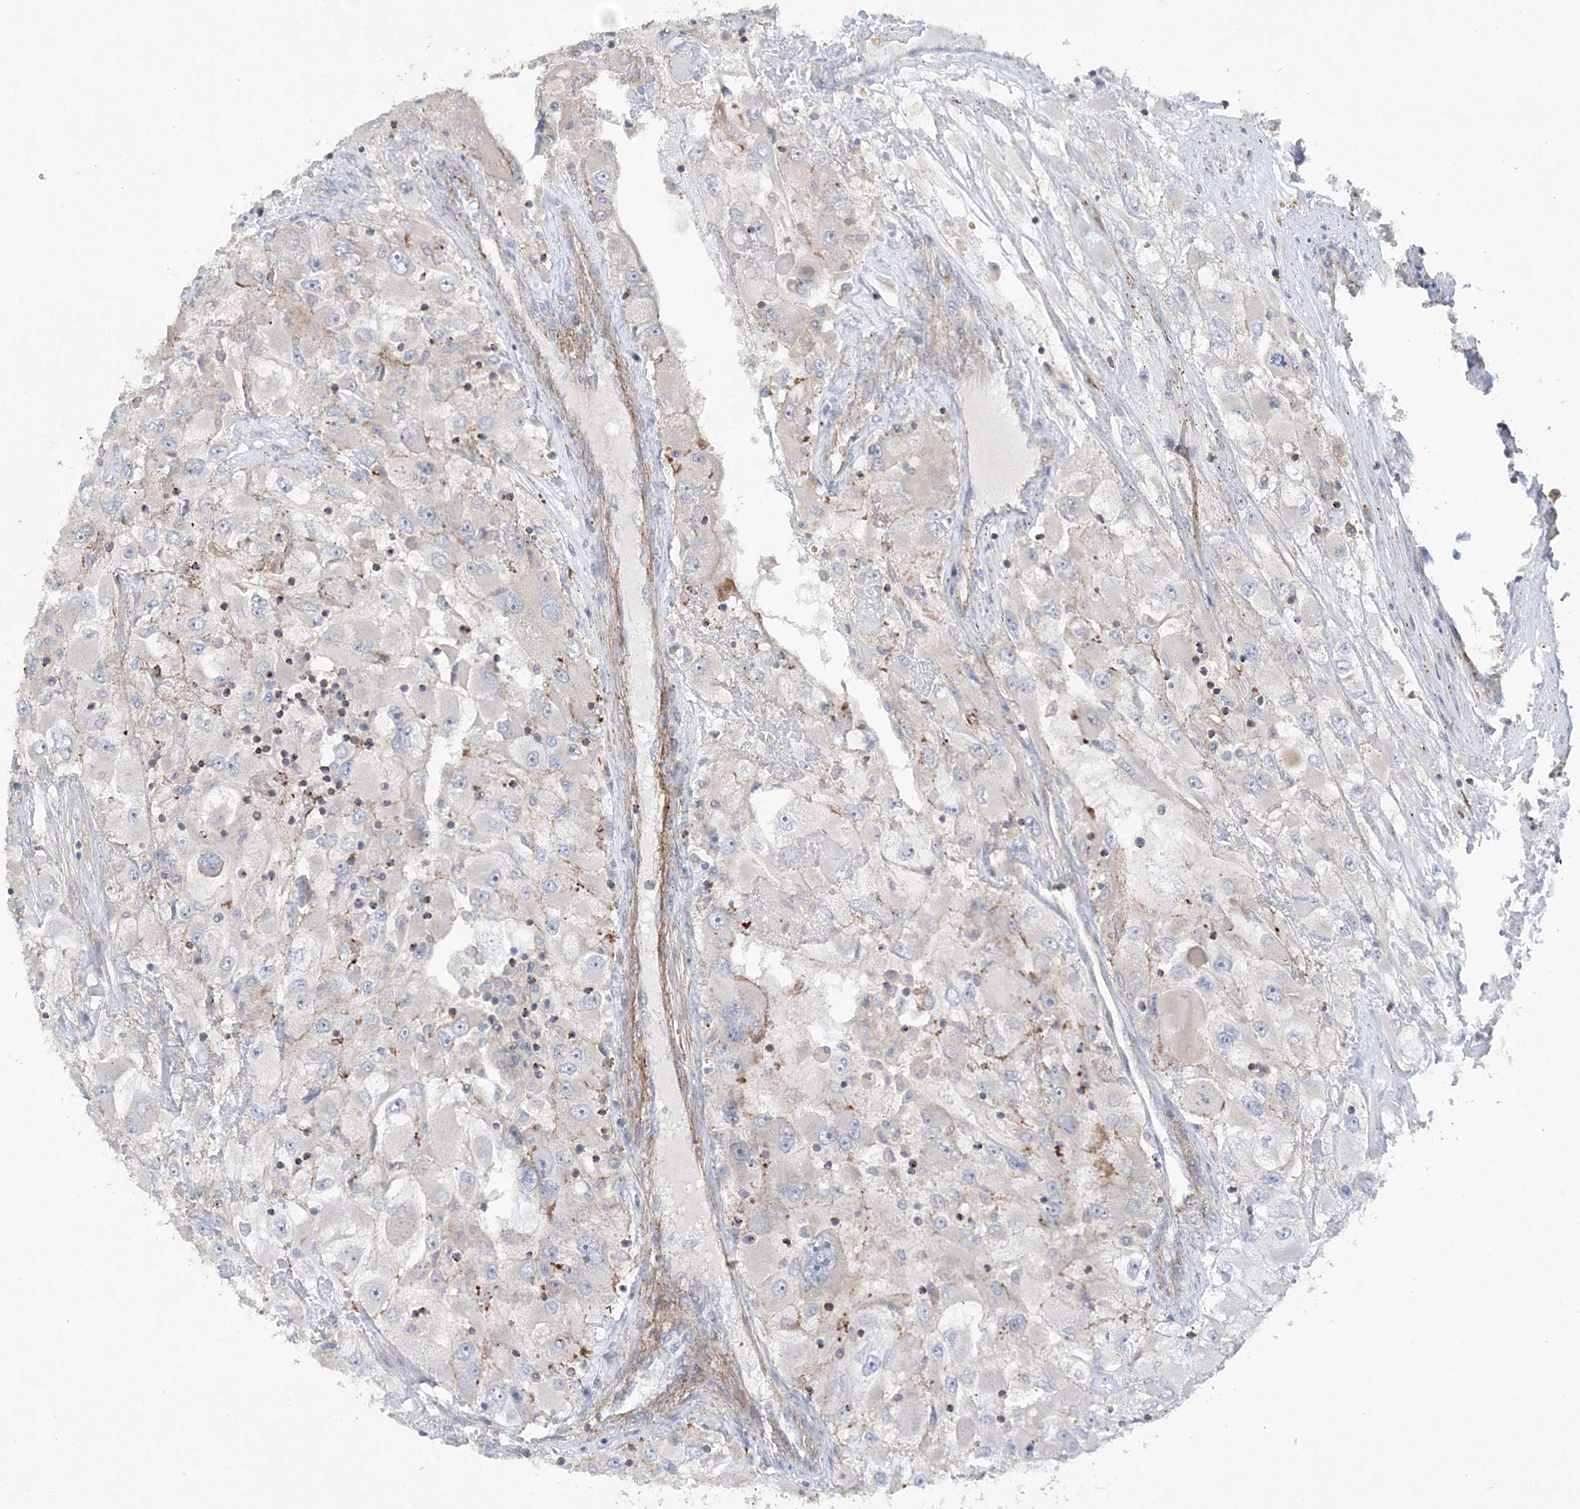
{"staining": {"intensity": "negative", "quantity": "none", "location": "none"}, "tissue": "renal cancer", "cell_type": "Tumor cells", "image_type": "cancer", "snomed": [{"axis": "morphology", "description": "Adenocarcinoma, NOS"}, {"axis": "topography", "description": "Kidney"}], "caption": "Immunohistochemical staining of renal cancer displays no significant expression in tumor cells.", "gene": "PIGC", "patient": {"sex": "female", "age": 52}}